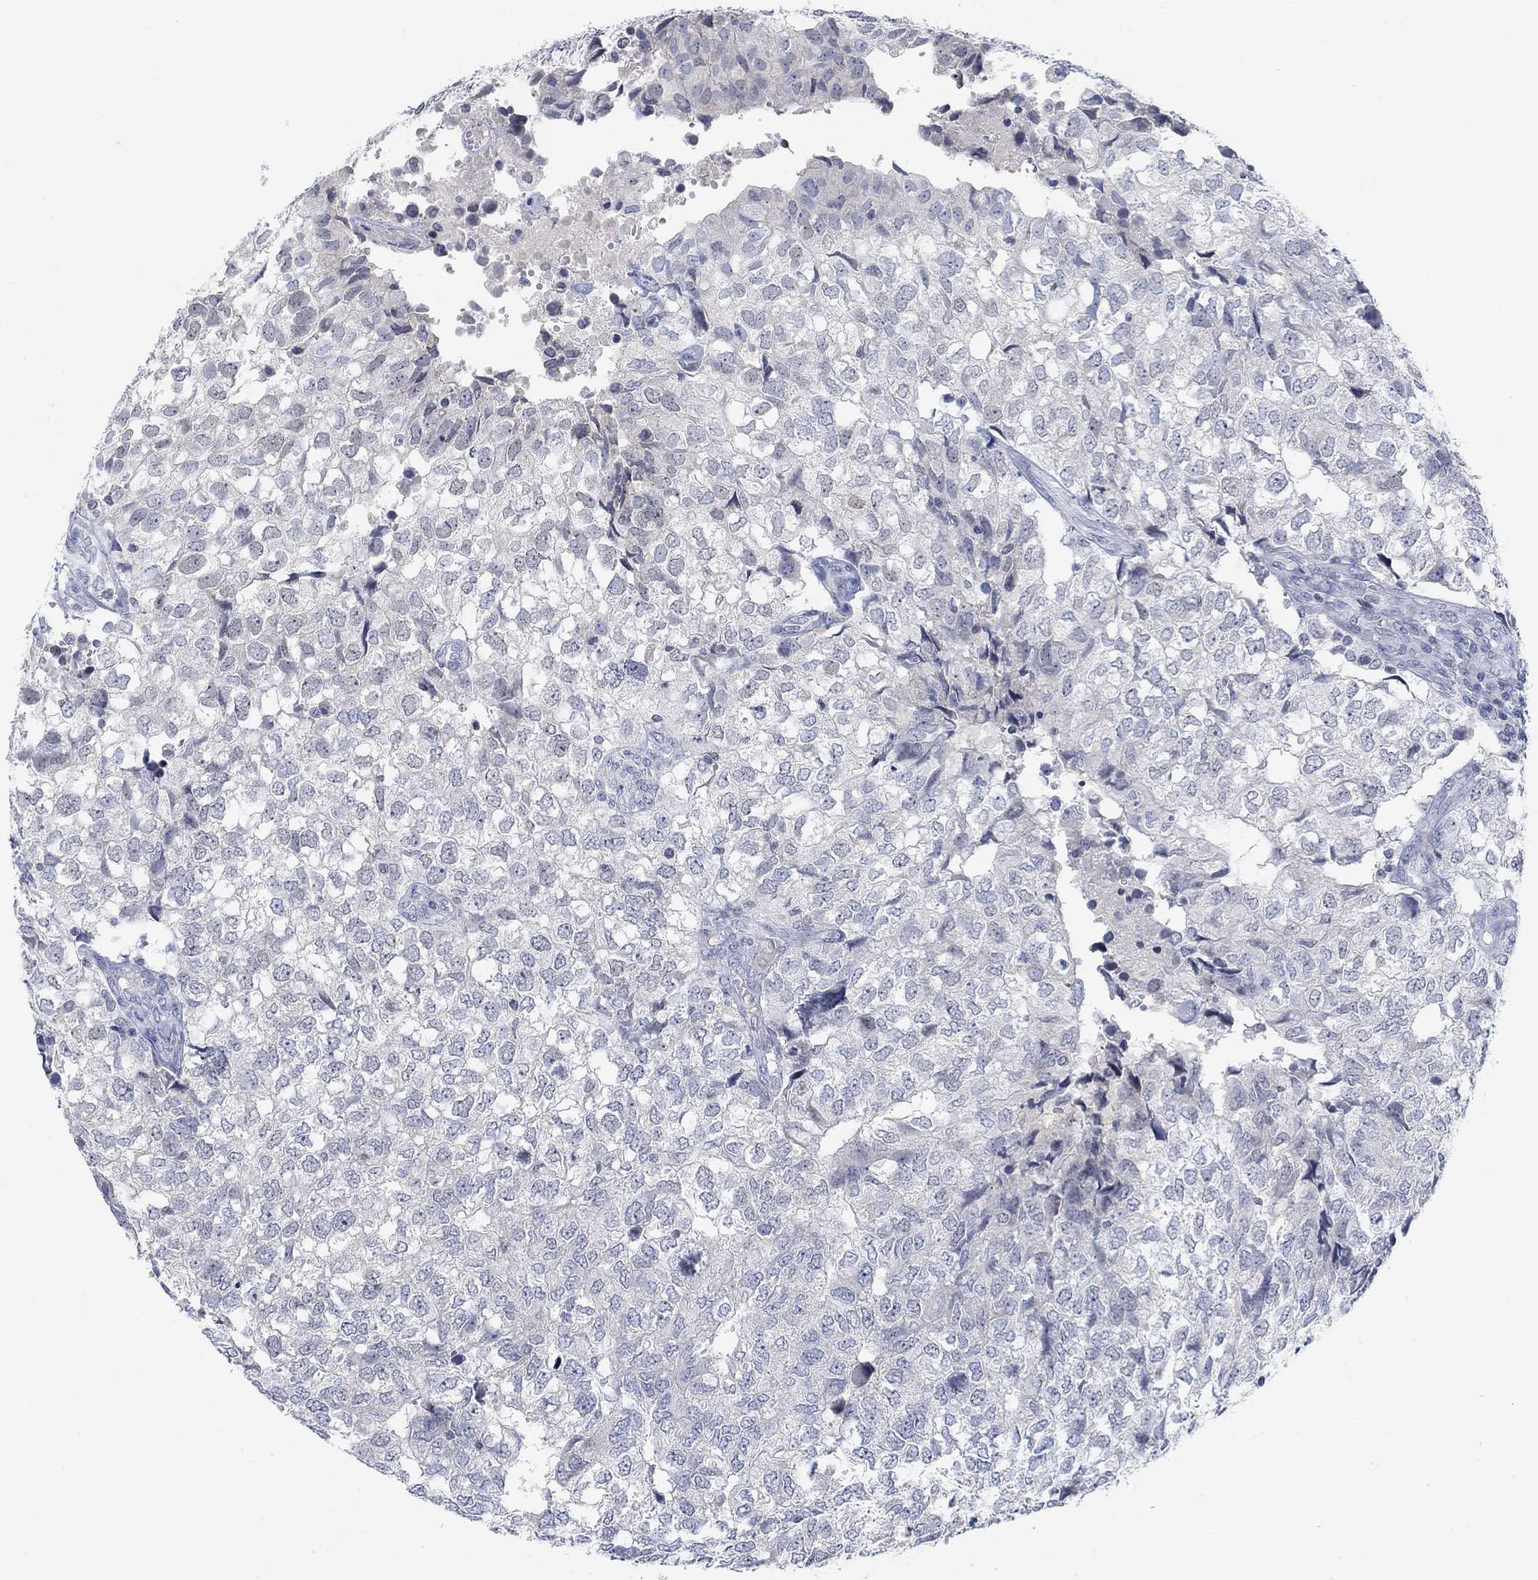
{"staining": {"intensity": "negative", "quantity": "none", "location": "none"}, "tissue": "breast cancer", "cell_type": "Tumor cells", "image_type": "cancer", "snomed": [{"axis": "morphology", "description": "Duct carcinoma"}, {"axis": "topography", "description": "Breast"}], "caption": "Immunohistochemistry of breast infiltrating ductal carcinoma displays no positivity in tumor cells.", "gene": "ATP6V1E2", "patient": {"sex": "female", "age": 30}}